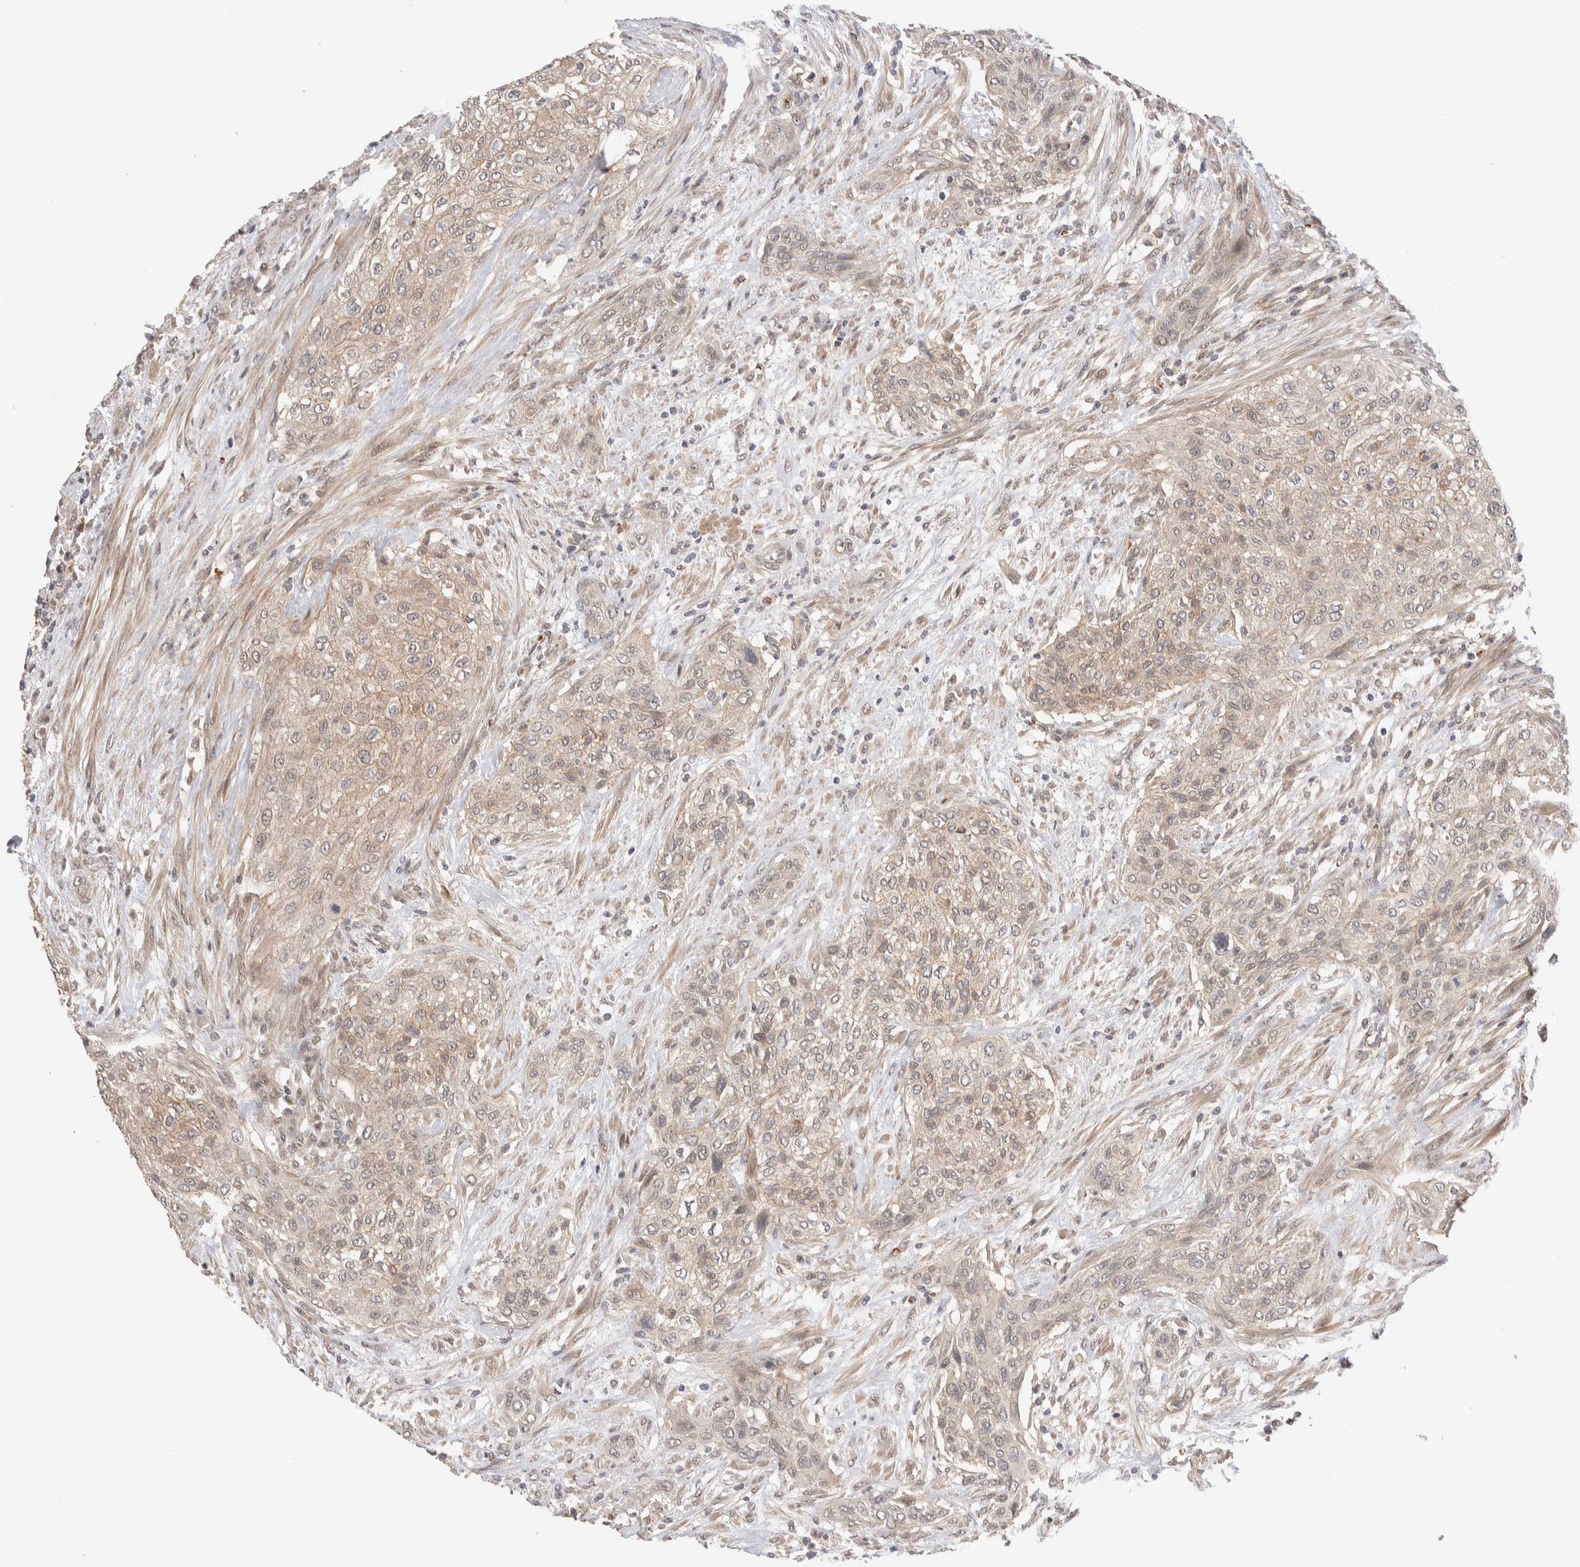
{"staining": {"intensity": "moderate", "quantity": ">75%", "location": "cytoplasmic/membranous"}, "tissue": "urothelial cancer", "cell_type": "Tumor cells", "image_type": "cancer", "snomed": [{"axis": "morphology", "description": "Urothelial carcinoma, Low grade"}, {"axis": "morphology", "description": "Urothelial carcinoma, High grade"}, {"axis": "topography", "description": "Urinary bladder"}], "caption": "Human urothelial cancer stained with a protein marker shows moderate staining in tumor cells.", "gene": "CASK", "patient": {"sex": "male", "age": 35}}